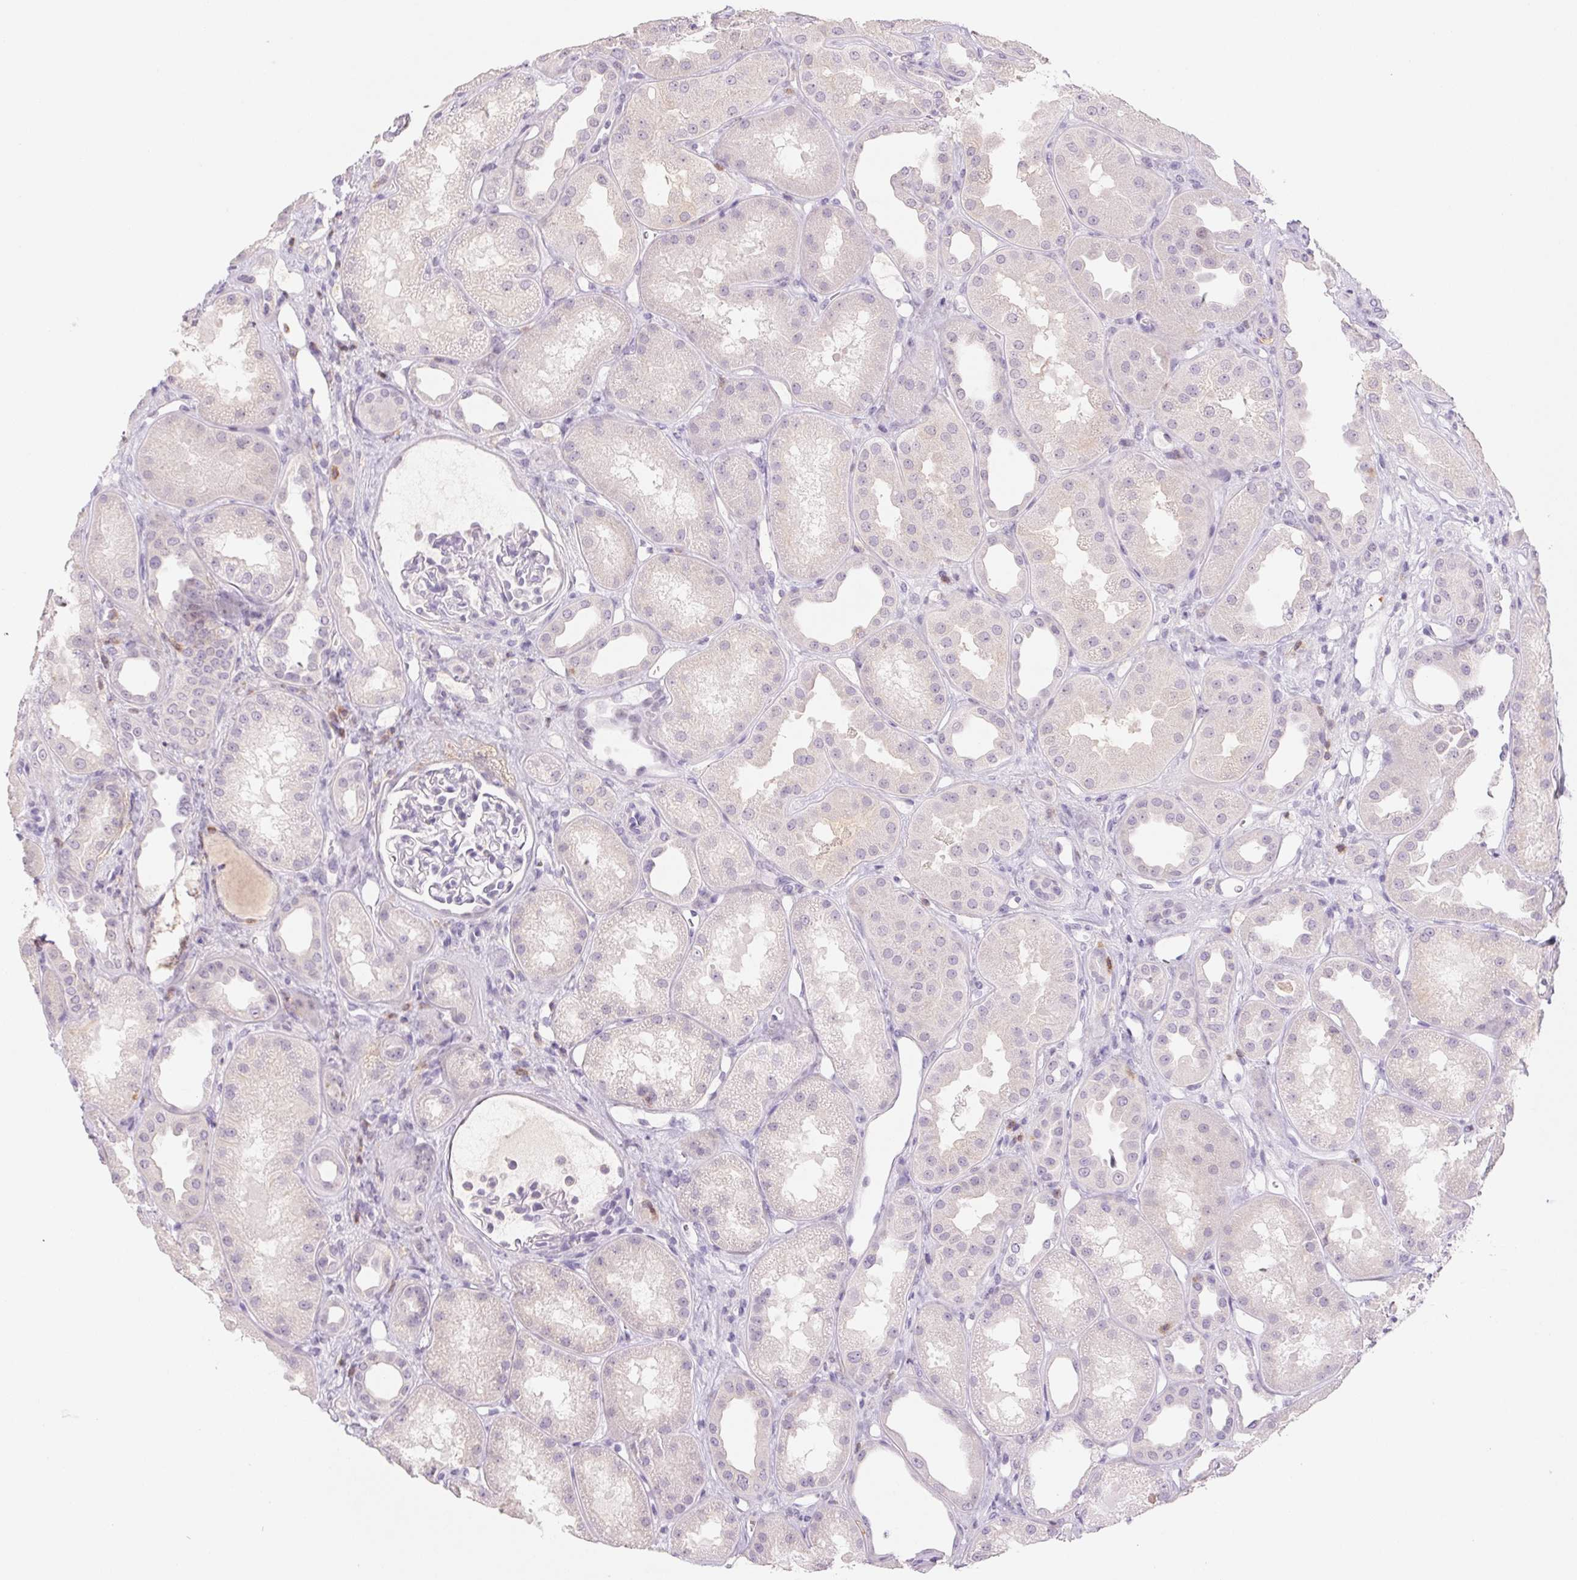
{"staining": {"intensity": "negative", "quantity": "none", "location": "none"}, "tissue": "kidney", "cell_type": "Cells in glomeruli", "image_type": "normal", "snomed": [{"axis": "morphology", "description": "Normal tissue, NOS"}, {"axis": "topography", "description": "Kidney"}], "caption": "This is an IHC image of benign kidney. There is no staining in cells in glomeruli.", "gene": "KIF26A", "patient": {"sex": "male", "age": 61}}